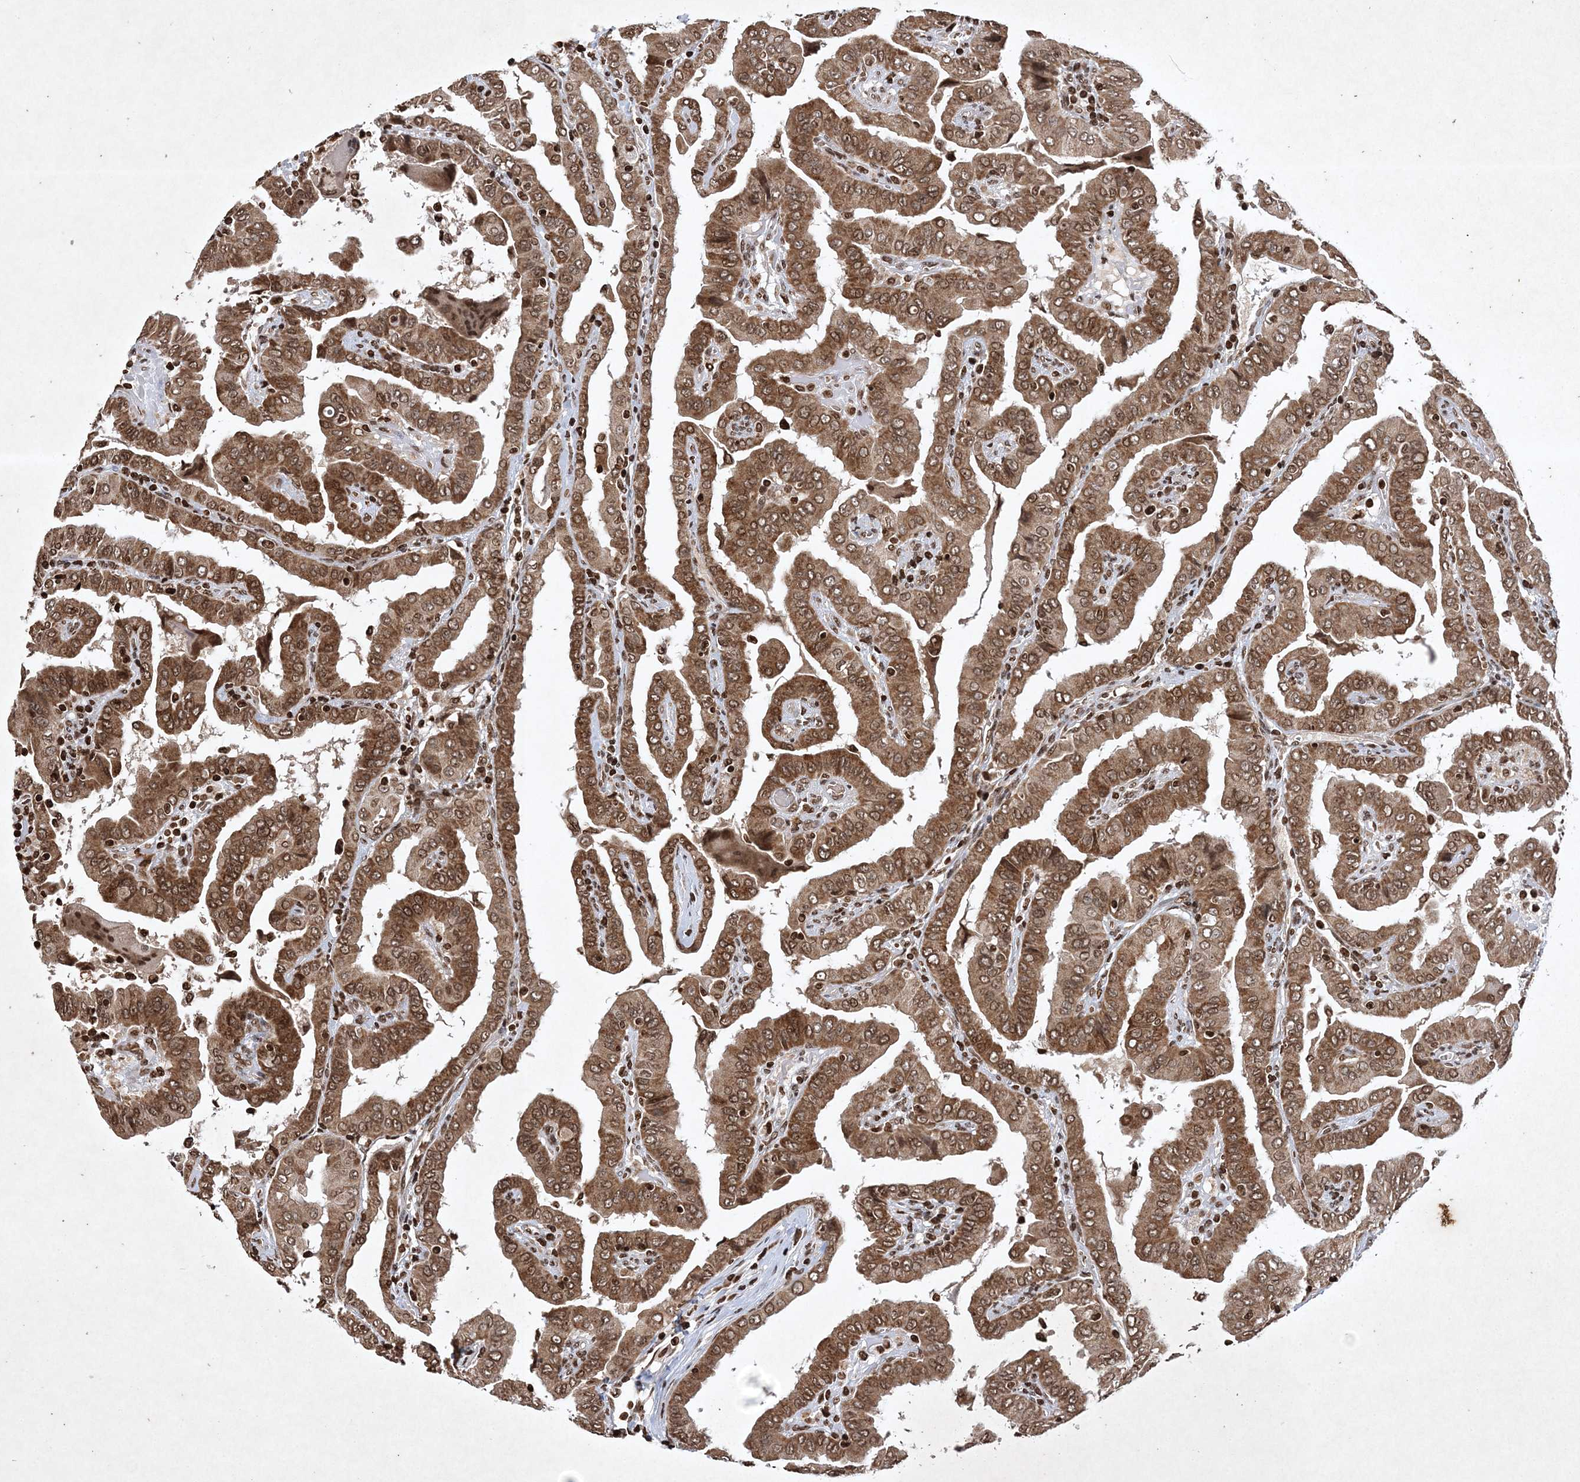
{"staining": {"intensity": "moderate", "quantity": ">75%", "location": "cytoplasmic/membranous,nuclear"}, "tissue": "thyroid cancer", "cell_type": "Tumor cells", "image_type": "cancer", "snomed": [{"axis": "morphology", "description": "Papillary adenocarcinoma, NOS"}, {"axis": "topography", "description": "Thyroid gland"}], "caption": "The immunohistochemical stain labels moderate cytoplasmic/membranous and nuclear staining in tumor cells of thyroid cancer tissue.", "gene": "NEDD9", "patient": {"sex": "male", "age": 33}}